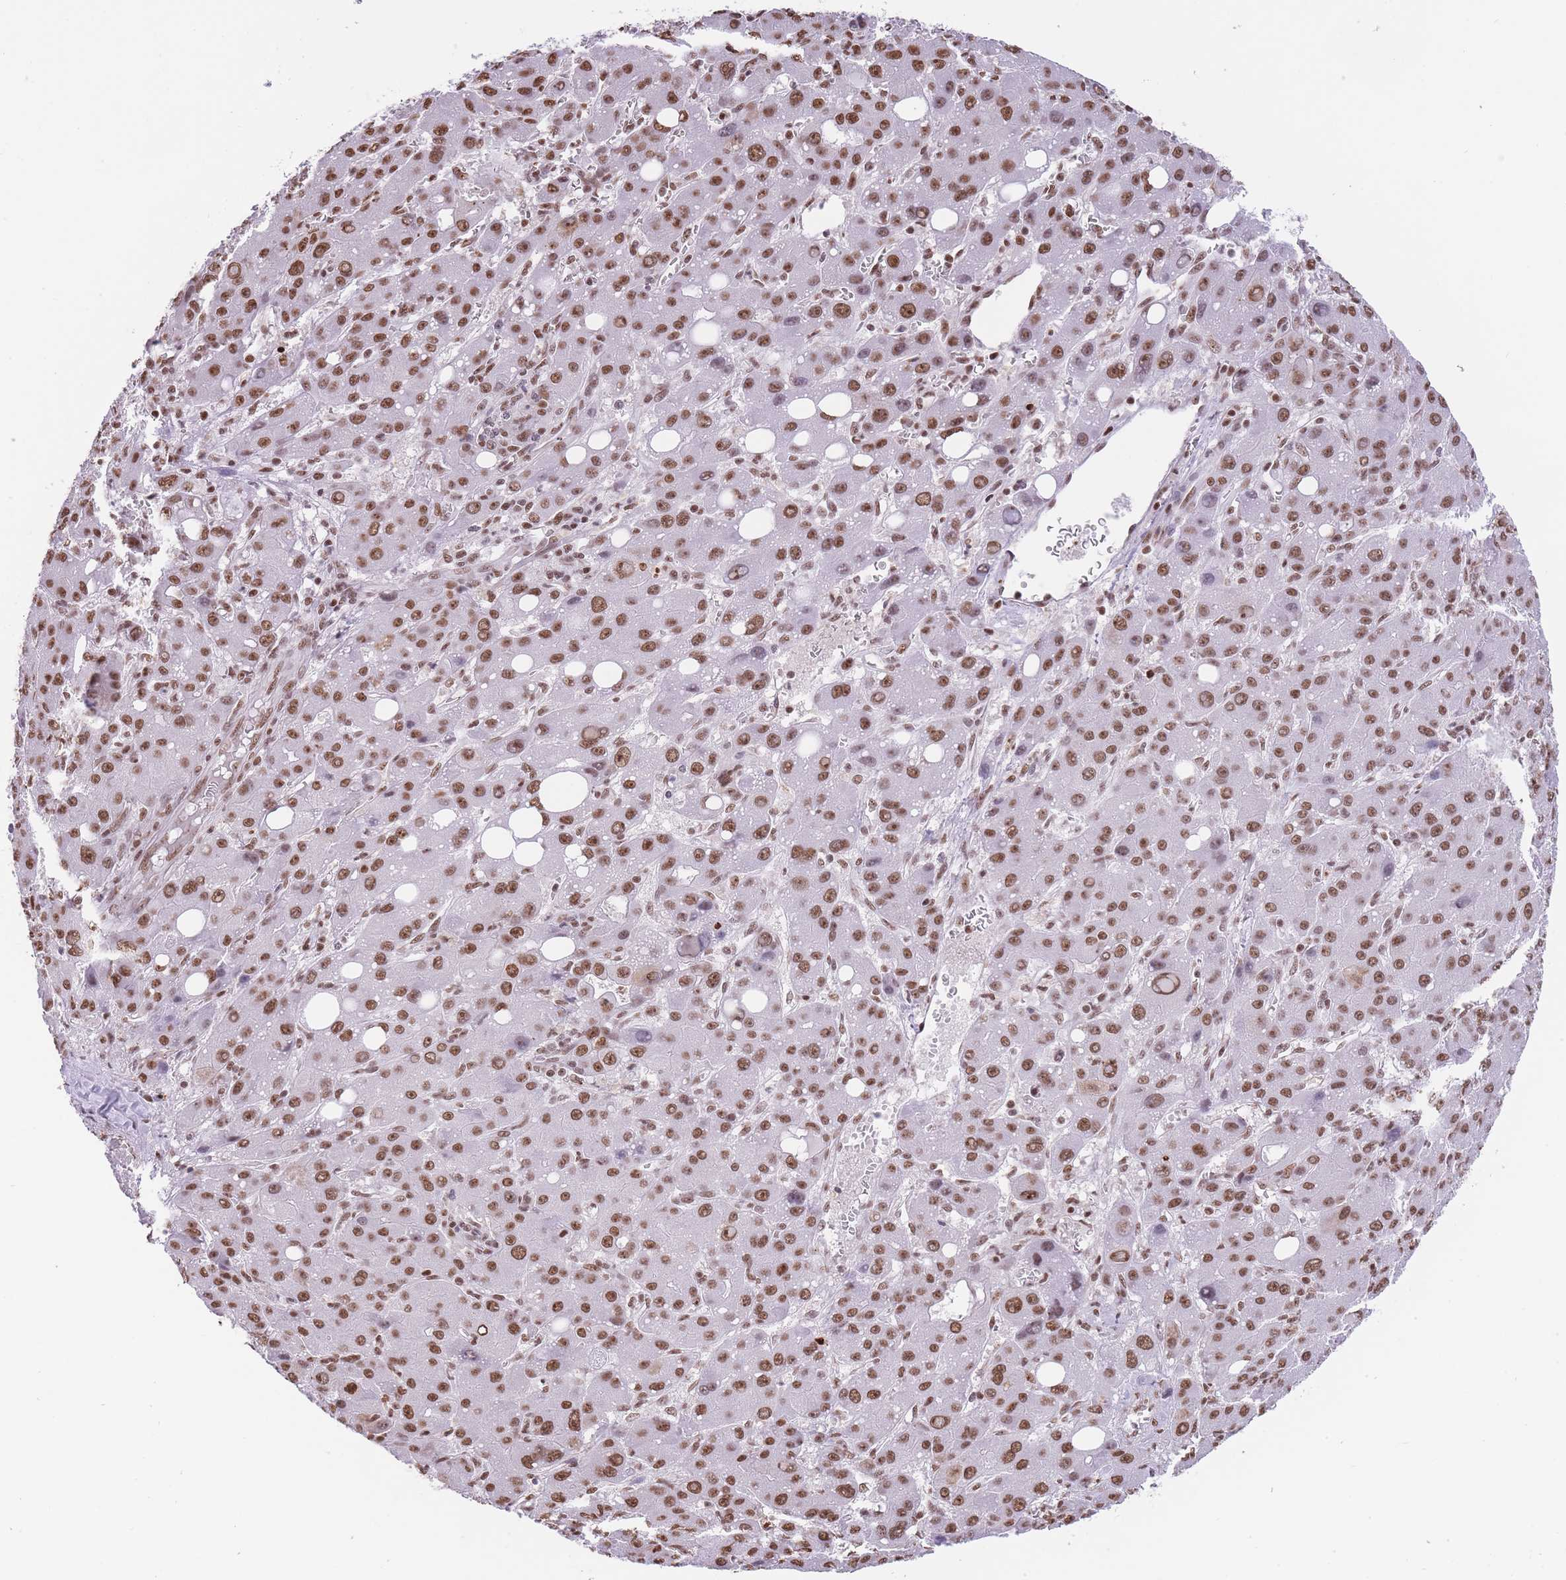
{"staining": {"intensity": "moderate", "quantity": ">75%", "location": "nuclear"}, "tissue": "liver cancer", "cell_type": "Tumor cells", "image_type": "cancer", "snomed": [{"axis": "morphology", "description": "Carcinoma, Hepatocellular, NOS"}, {"axis": "topography", "description": "Liver"}], "caption": "Liver cancer (hepatocellular carcinoma) stained with DAB (3,3'-diaminobenzidine) immunohistochemistry exhibits medium levels of moderate nuclear positivity in approximately >75% of tumor cells. Using DAB (brown) and hematoxylin (blue) stains, captured at high magnification using brightfield microscopy.", "gene": "EVC2", "patient": {"sex": "male", "age": 55}}